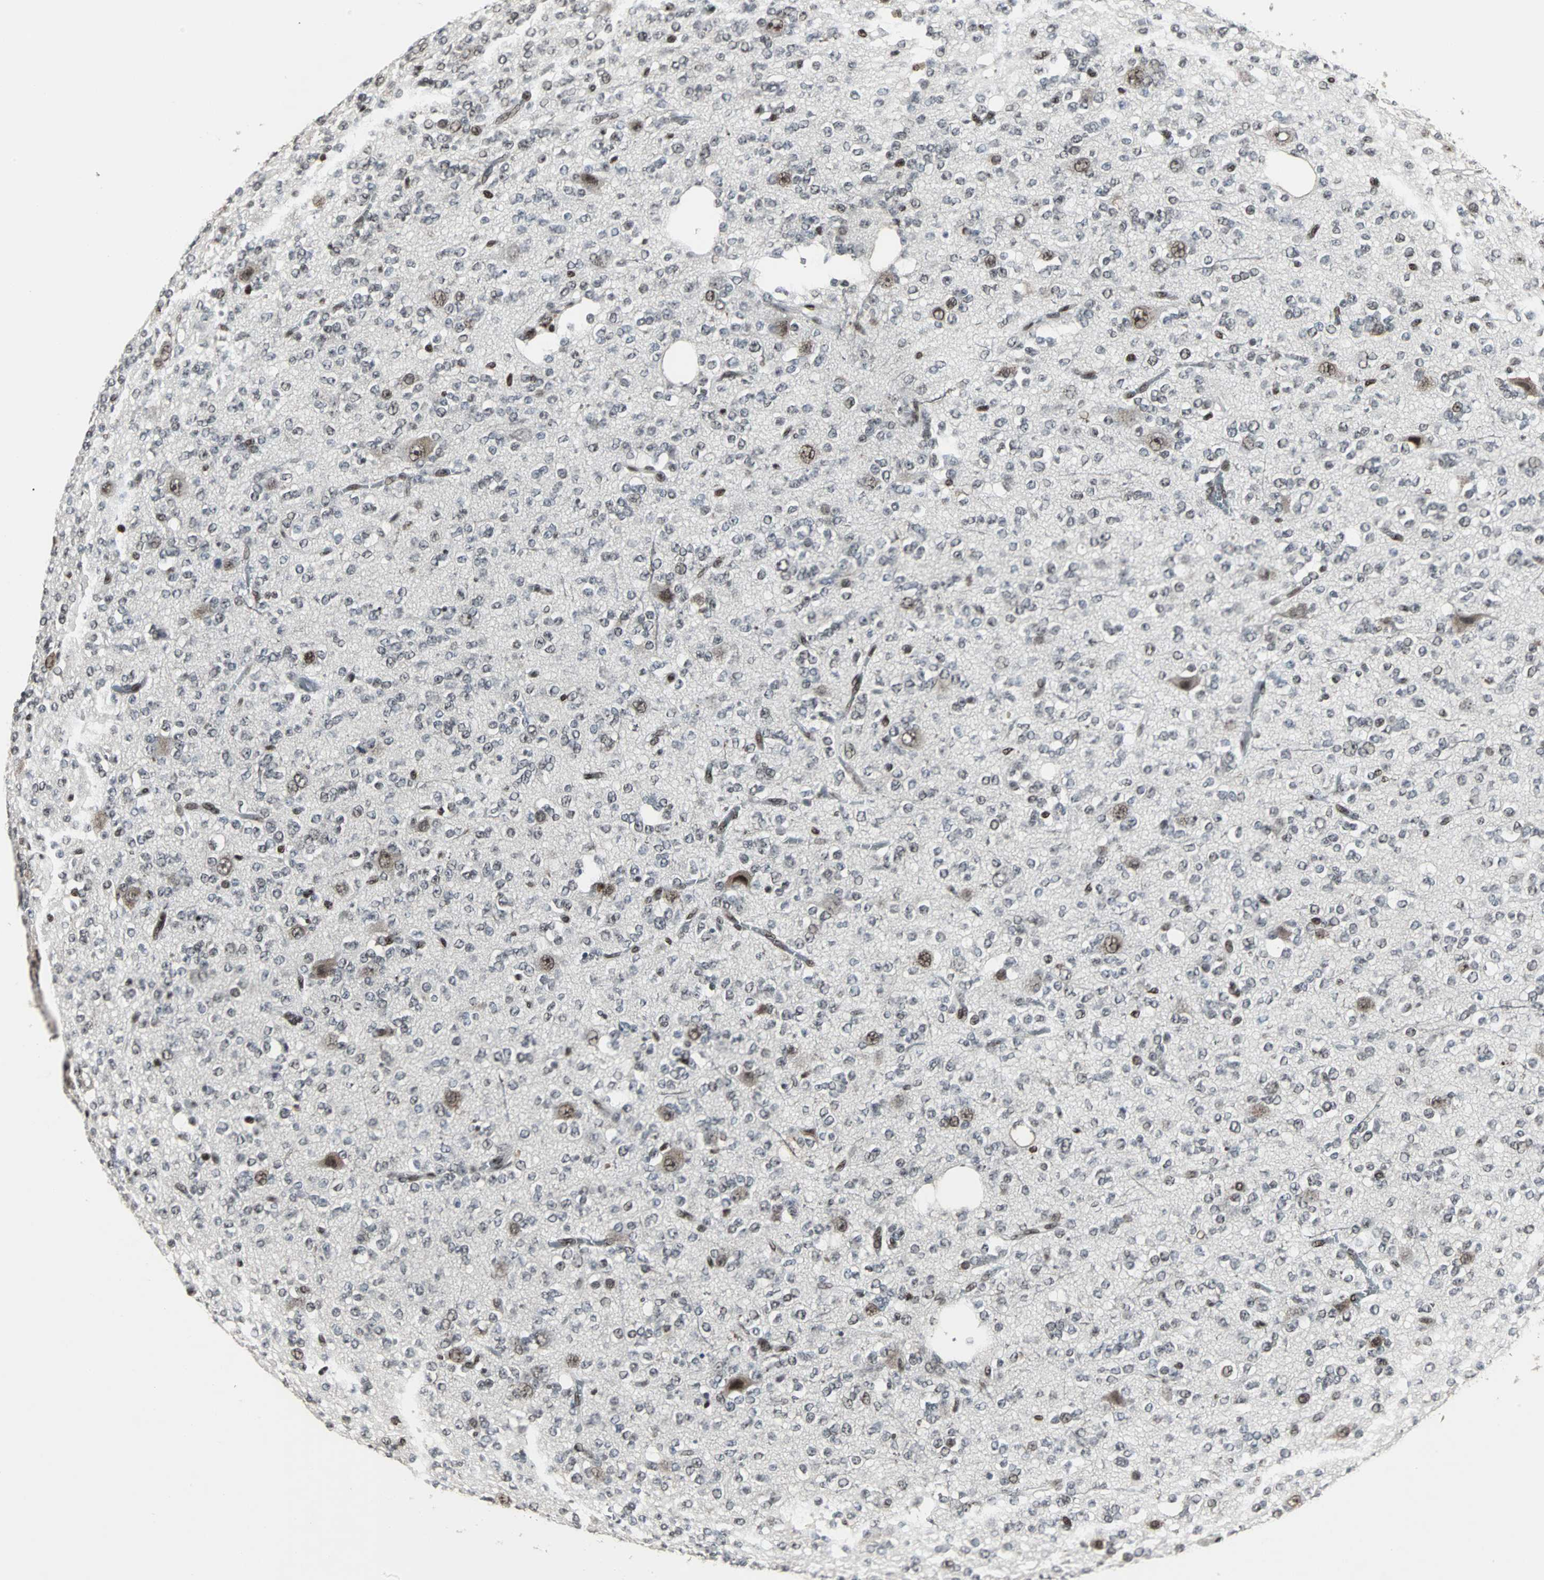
{"staining": {"intensity": "moderate", "quantity": "<25%", "location": "nuclear"}, "tissue": "glioma", "cell_type": "Tumor cells", "image_type": "cancer", "snomed": [{"axis": "morphology", "description": "Glioma, malignant, Low grade"}, {"axis": "topography", "description": "Brain"}], "caption": "The image shows staining of low-grade glioma (malignant), revealing moderate nuclear protein expression (brown color) within tumor cells.", "gene": "PNKP", "patient": {"sex": "male", "age": 38}}